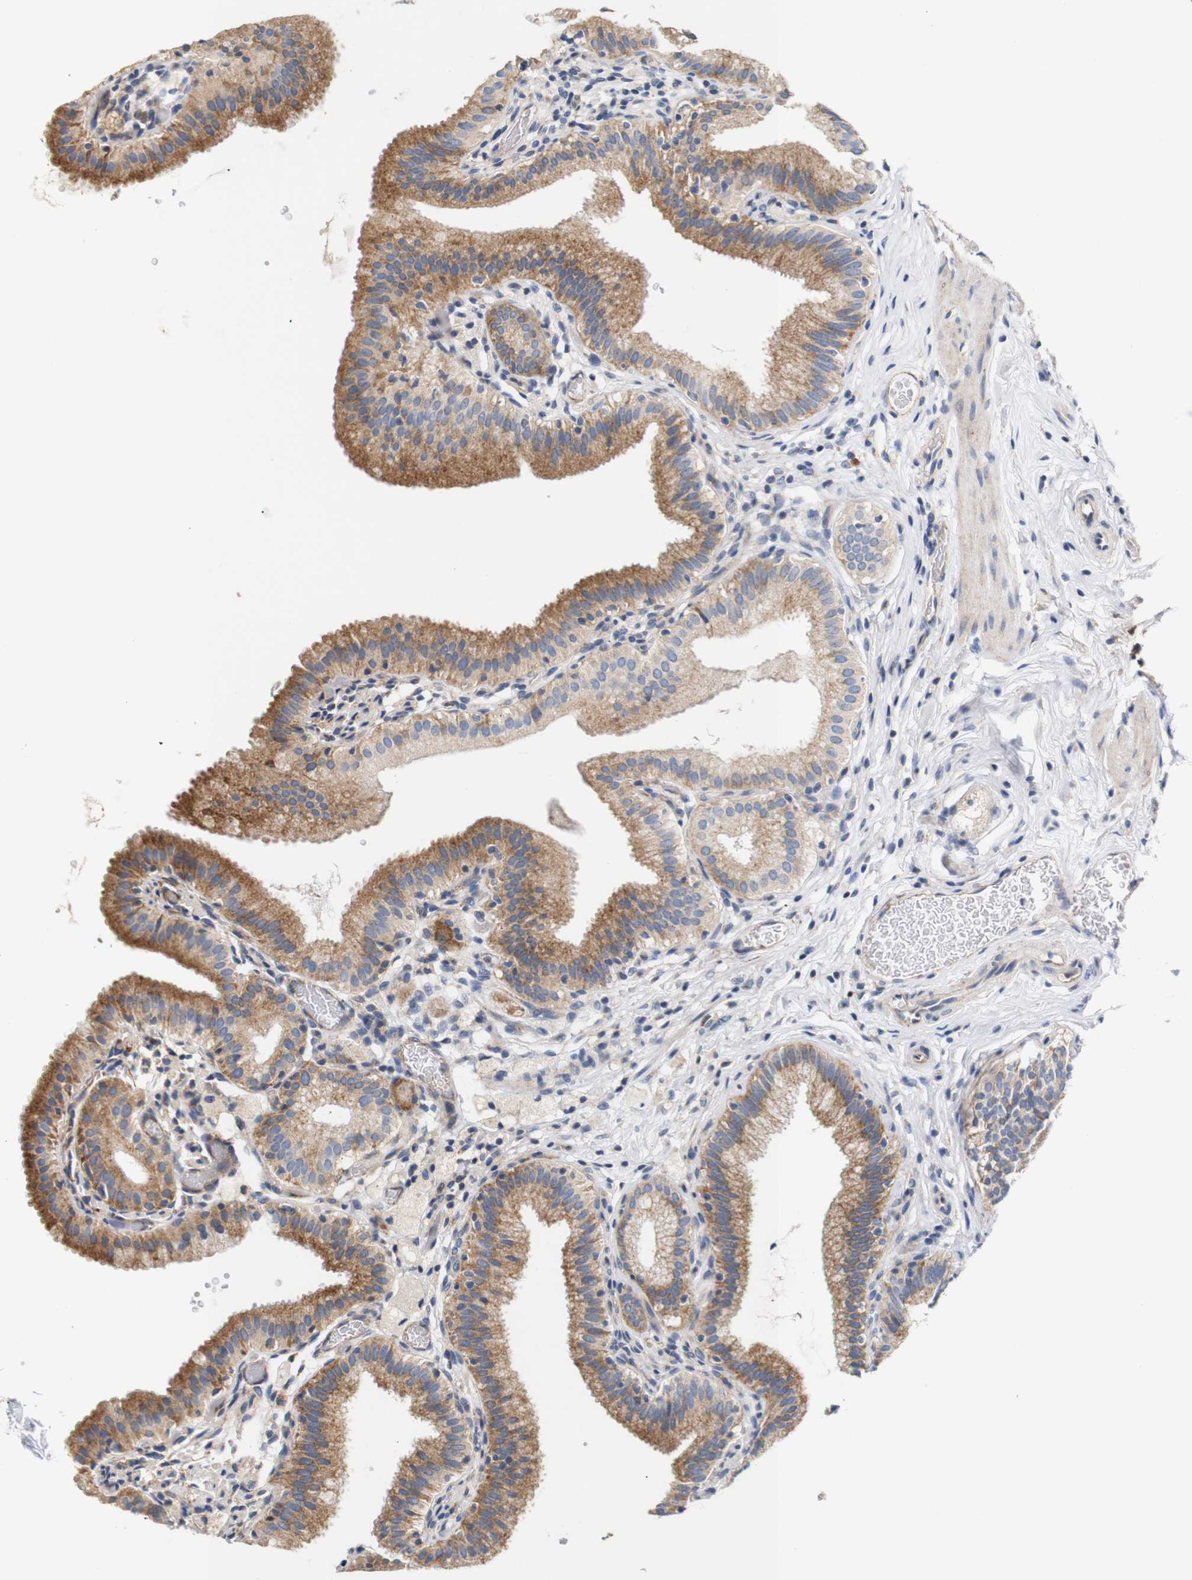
{"staining": {"intensity": "moderate", "quantity": ">75%", "location": "cytoplasmic/membranous"}, "tissue": "gallbladder", "cell_type": "Glandular cells", "image_type": "normal", "snomed": [{"axis": "morphology", "description": "Normal tissue, NOS"}, {"axis": "topography", "description": "Gallbladder"}], "caption": "The image demonstrates a brown stain indicating the presence of a protein in the cytoplasmic/membranous of glandular cells in gallbladder.", "gene": "TRIM5", "patient": {"sex": "male", "age": 54}}